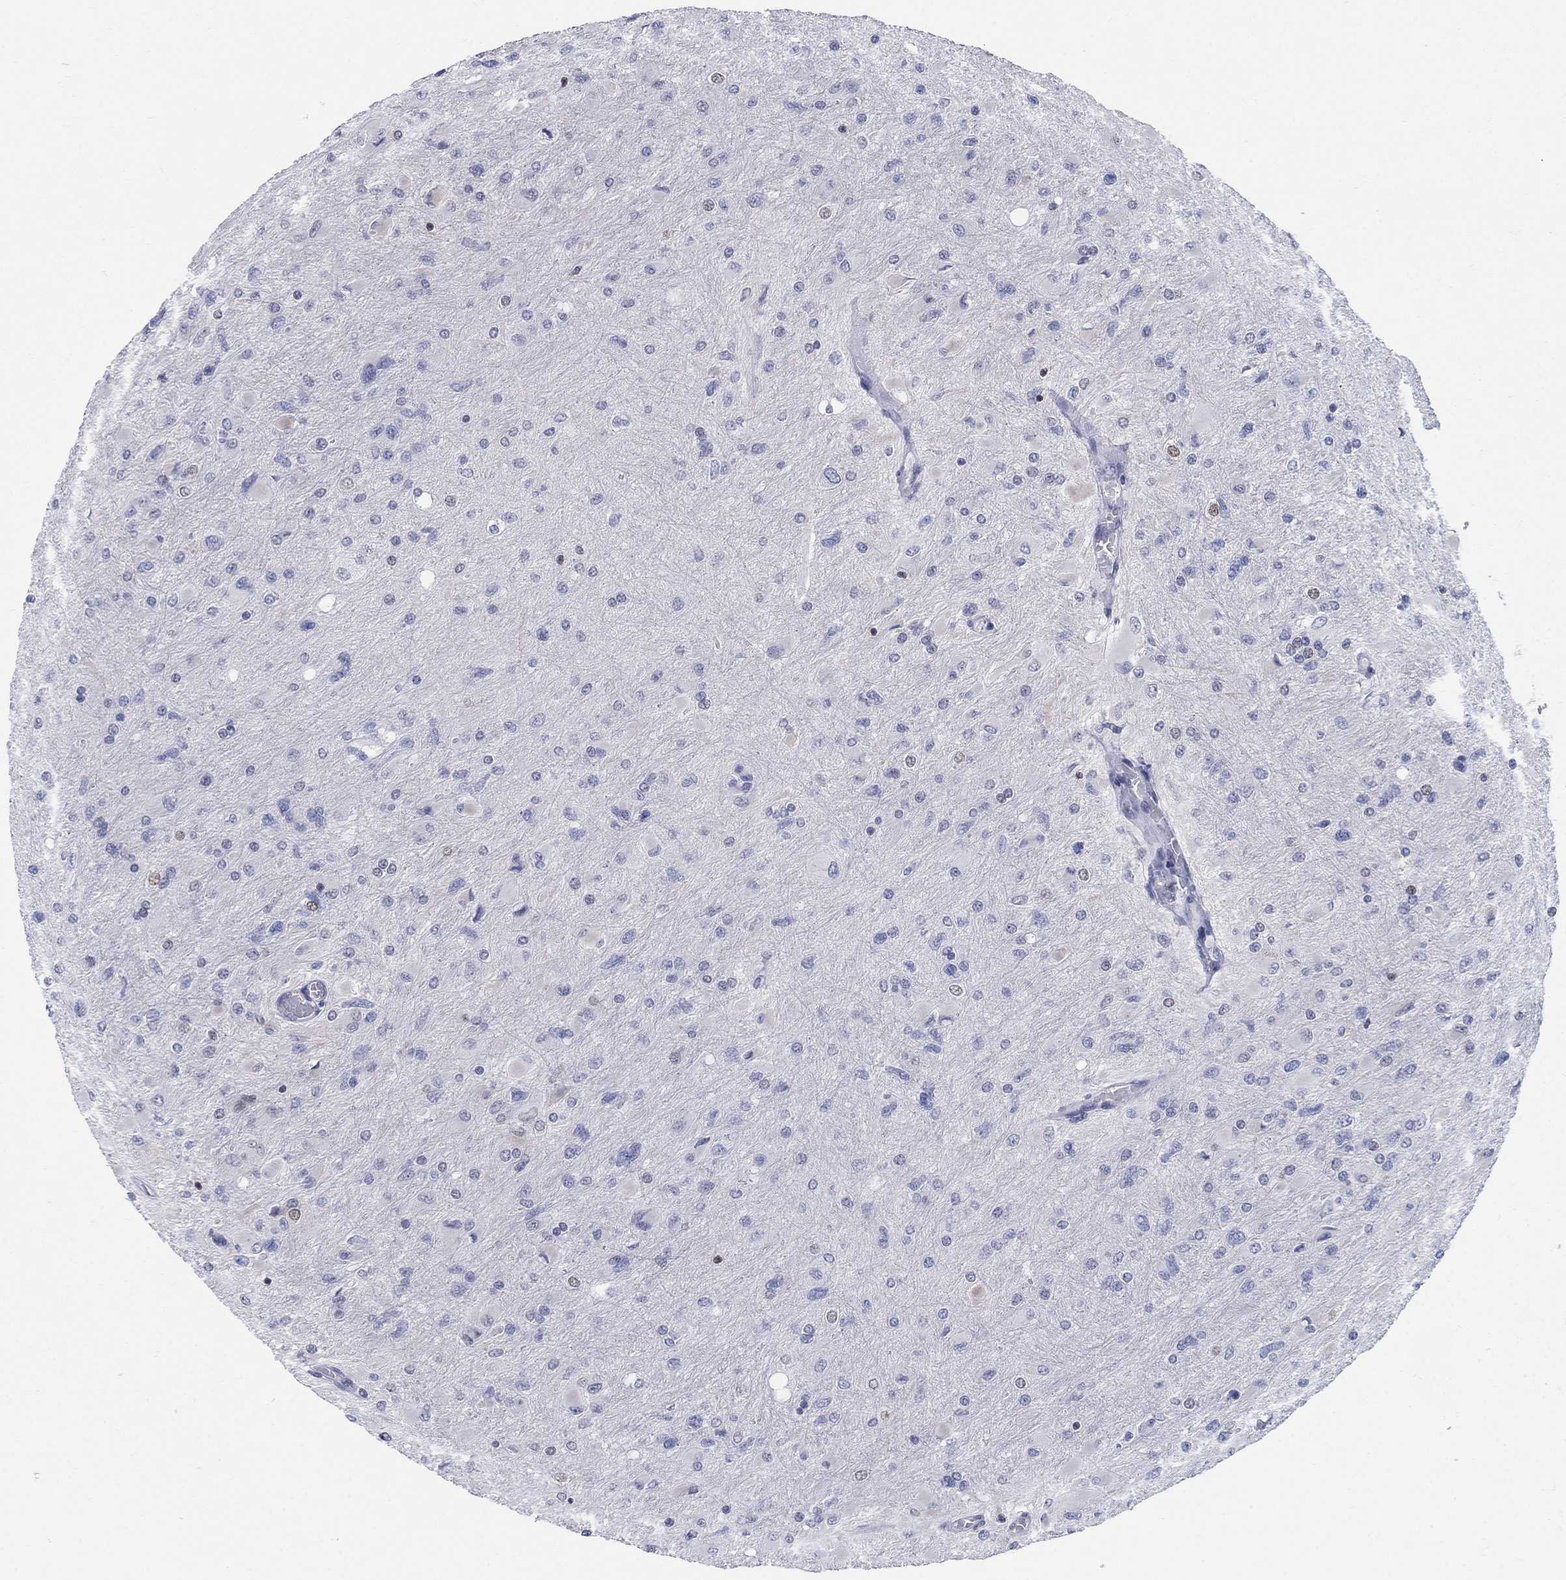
{"staining": {"intensity": "moderate", "quantity": "<25%", "location": "nuclear"}, "tissue": "glioma", "cell_type": "Tumor cells", "image_type": "cancer", "snomed": [{"axis": "morphology", "description": "Glioma, malignant, High grade"}, {"axis": "topography", "description": "Cerebral cortex"}], "caption": "This is an image of immunohistochemistry staining of glioma, which shows moderate positivity in the nuclear of tumor cells.", "gene": "CENPE", "patient": {"sex": "female", "age": 36}}